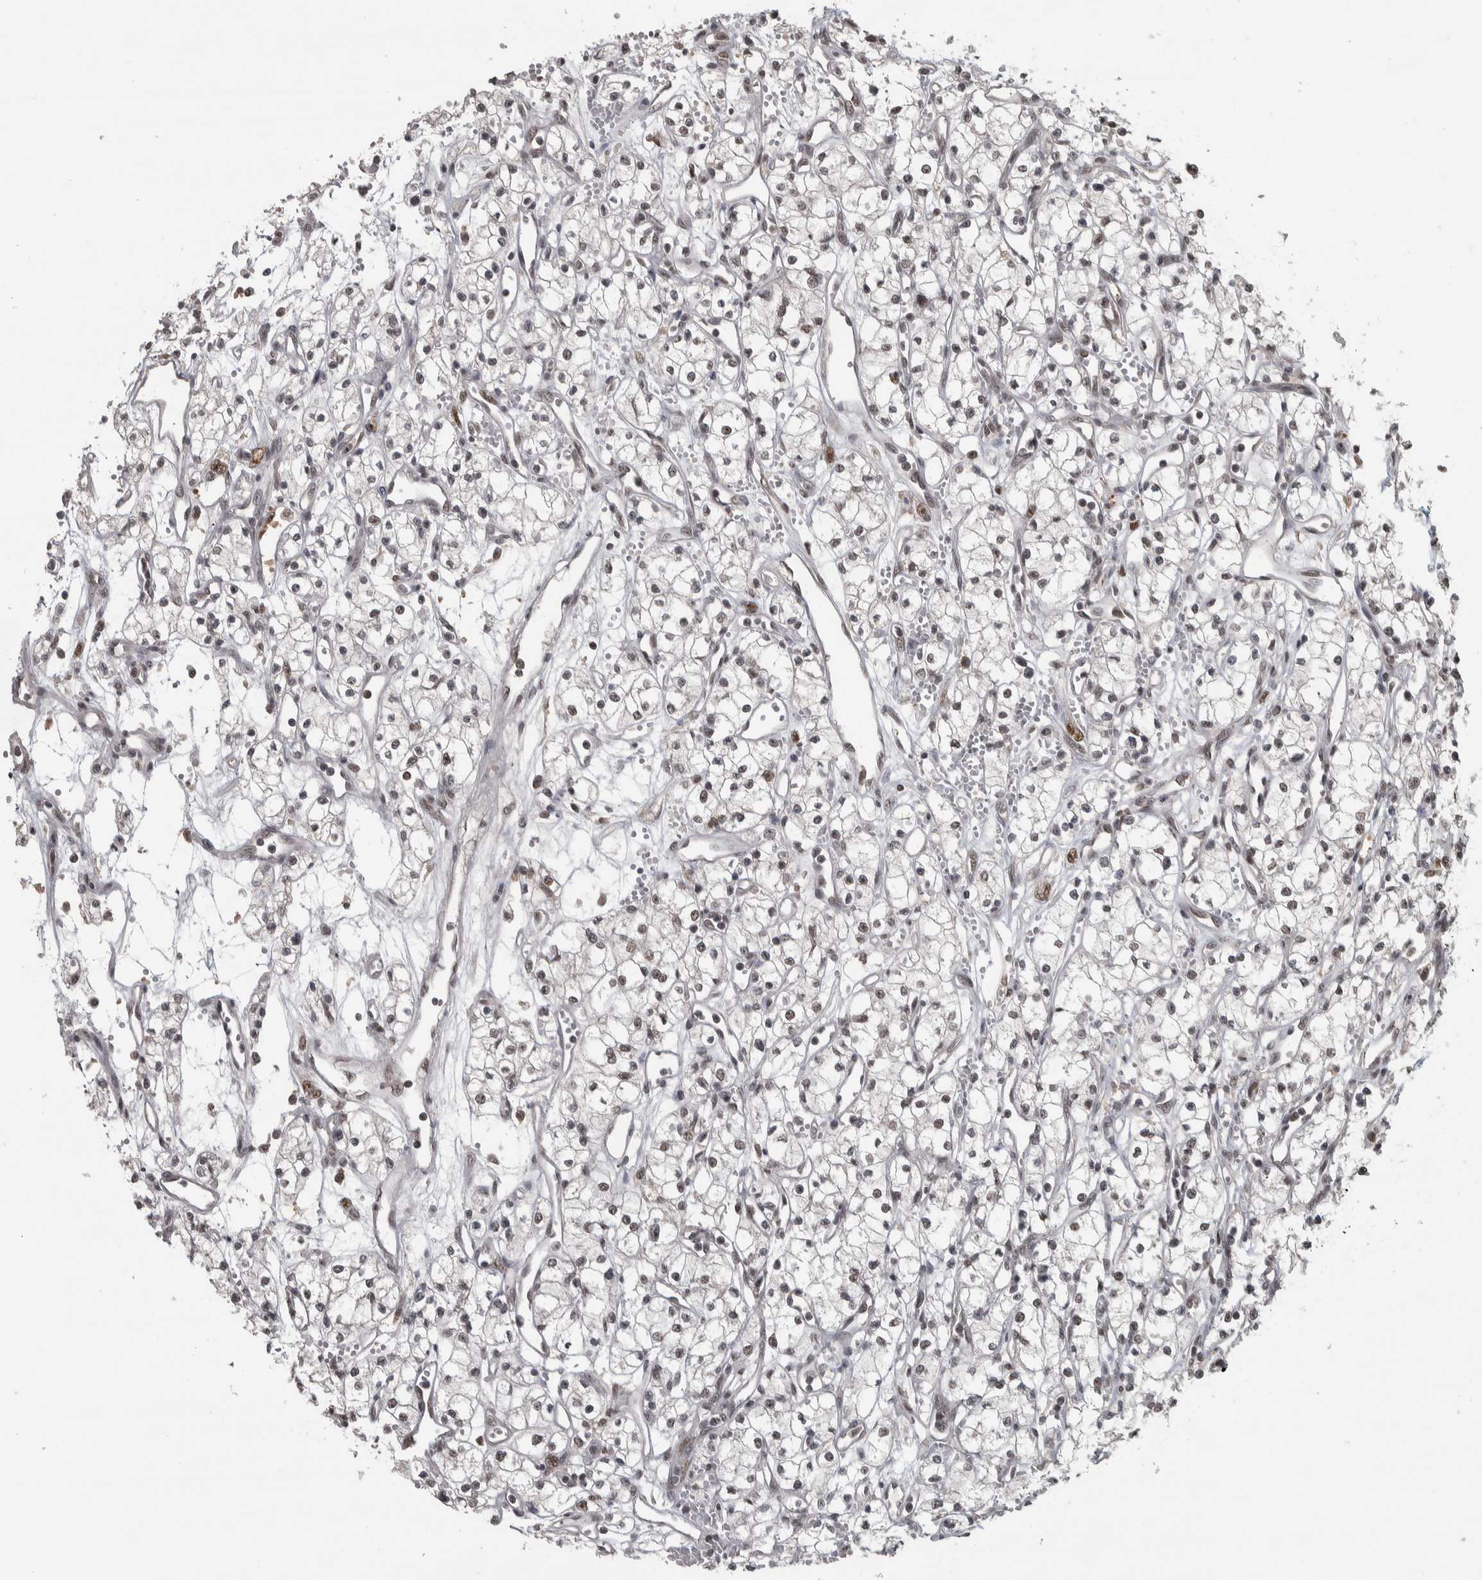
{"staining": {"intensity": "weak", "quantity": ">75%", "location": "nuclear"}, "tissue": "renal cancer", "cell_type": "Tumor cells", "image_type": "cancer", "snomed": [{"axis": "morphology", "description": "Adenocarcinoma, NOS"}, {"axis": "topography", "description": "Kidney"}], "caption": "Immunohistochemistry image of renal adenocarcinoma stained for a protein (brown), which reveals low levels of weak nuclear positivity in about >75% of tumor cells.", "gene": "DDX42", "patient": {"sex": "male", "age": 59}}